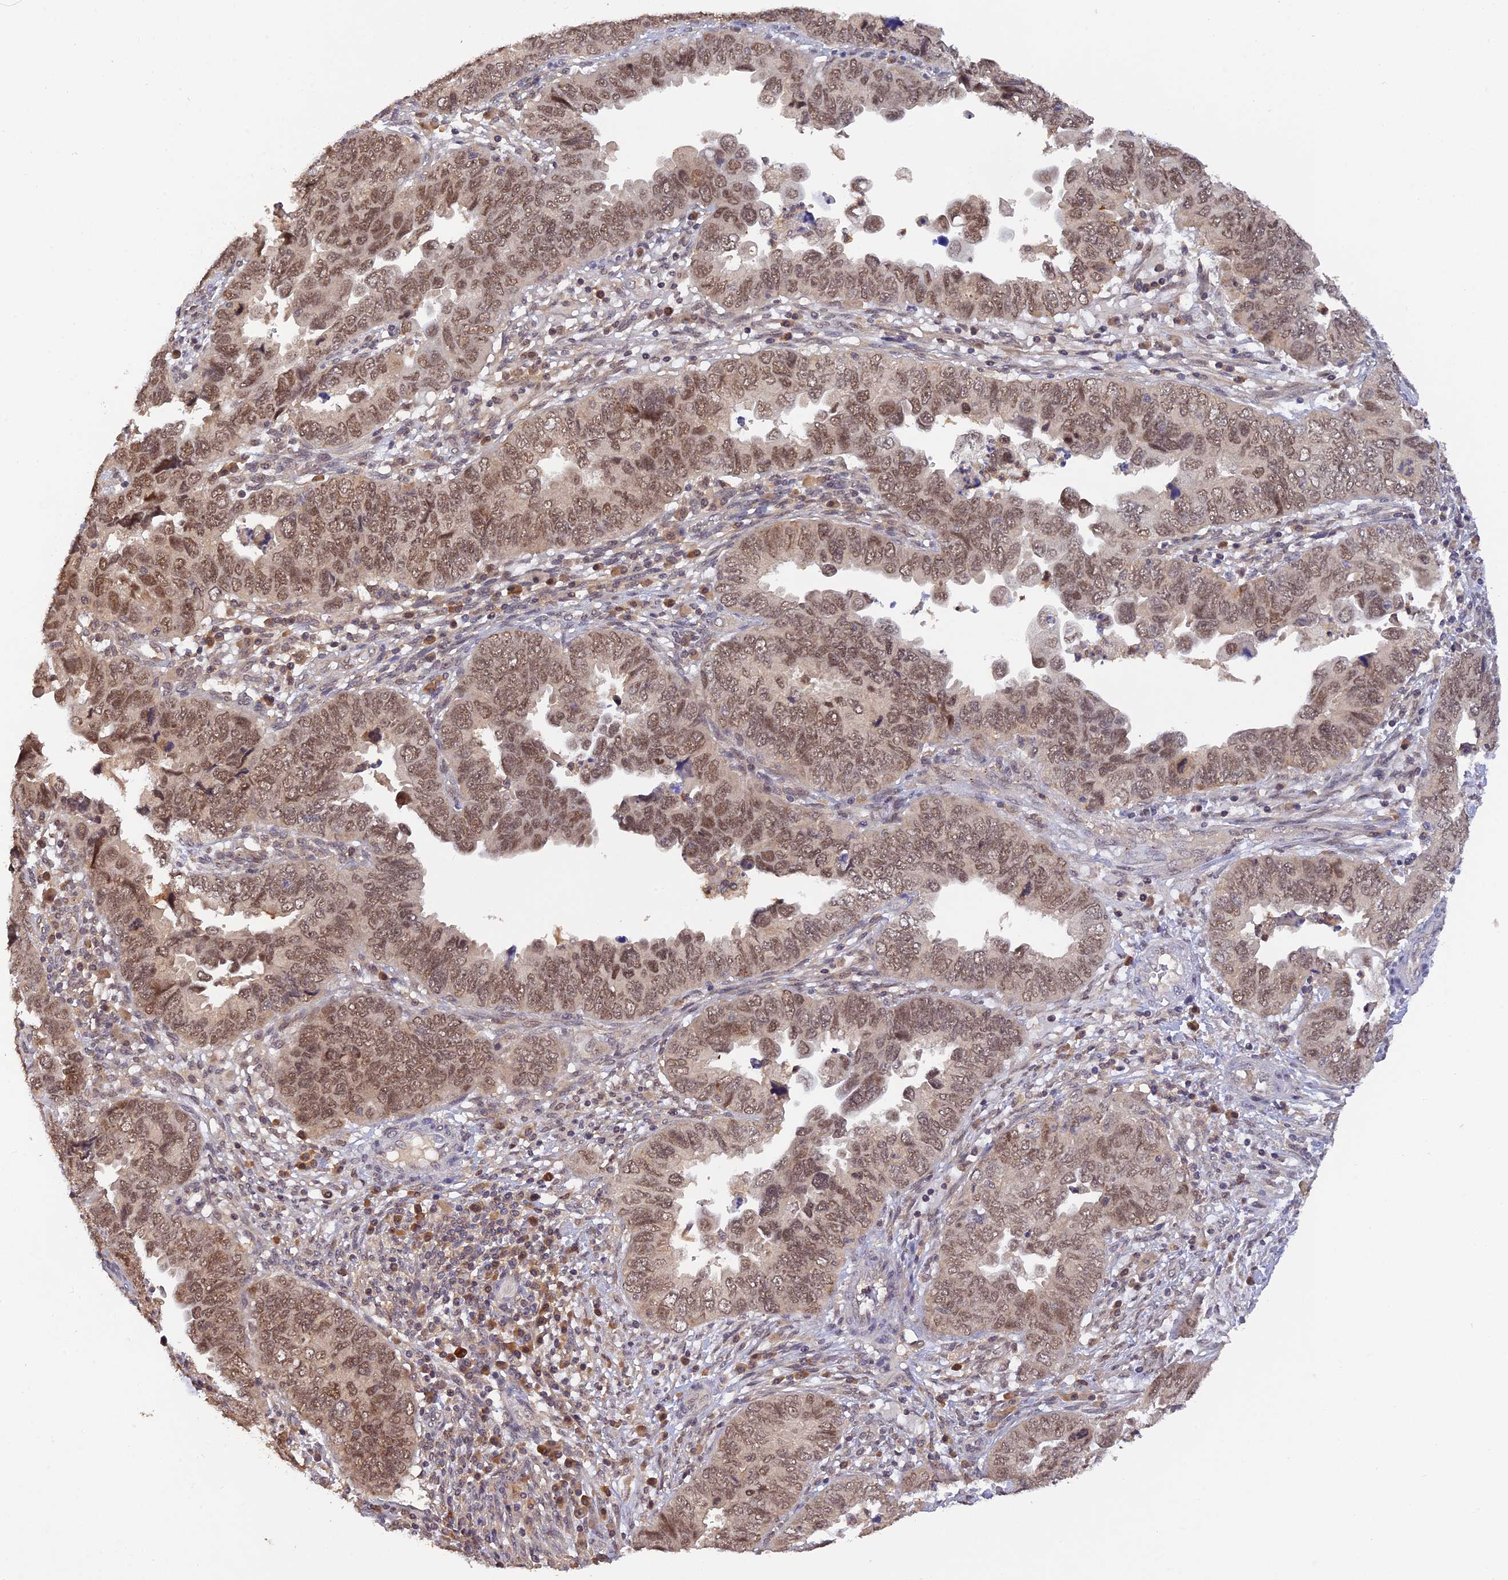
{"staining": {"intensity": "moderate", "quantity": ">75%", "location": "nuclear"}, "tissue": "endometrial cancer", "cell_type": "Tumor cells", "image_type": "cancer", "snomed": [{"axis": "morphology", "description": "Adenocarcinoma, NOS"}, {"axis": "topography", "description": "Endometrium"}], "caption": "Endometrial cancer was stained to show a protein in brown. There is medium levels of moderate nuclear staining in approximately >75% of tumor cells.", "gene": "ZNF436", "patient": {"sex": "female", "age": 79}}